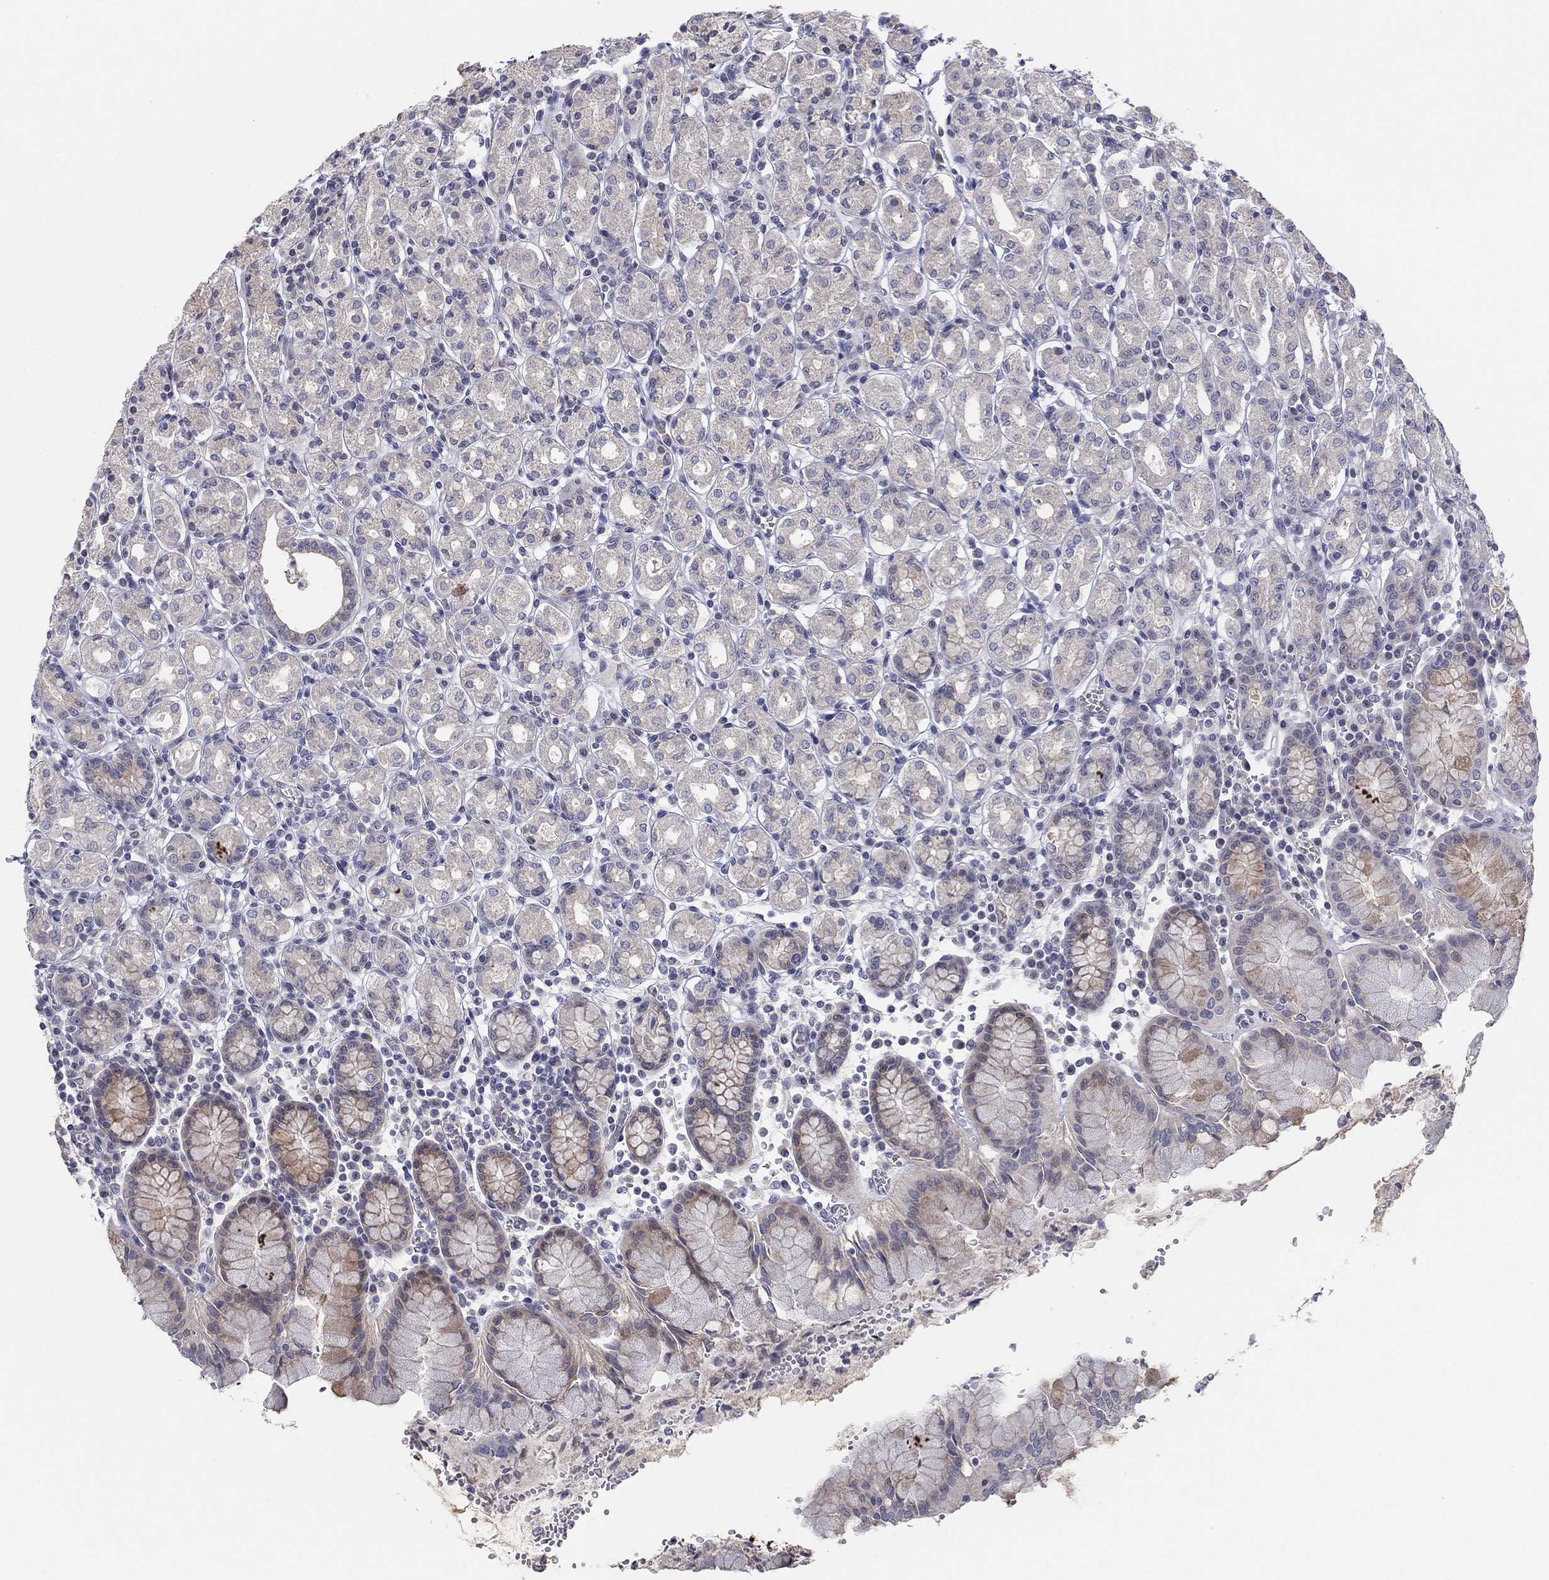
{"staining": {"intensity": "weak", "quantity": "<25%", "location": "cytoplasmic/membranous"}, "tissue": "stomach", "cell_type": "Glandular cells", "image_type": "normal", "snomed": [{"axis": "morphology", "description": "Normal tissue, NOS"}, {"axis": "topography", "description": "Stomach, upper"}, {"axis": "topography", "description": "Stomach"}], "caption": "The micrograph demonstrates no significant expression in glandular cells of stomach.", "gene": "AMN1", "patient": {"sex": "male", "age": 62}}